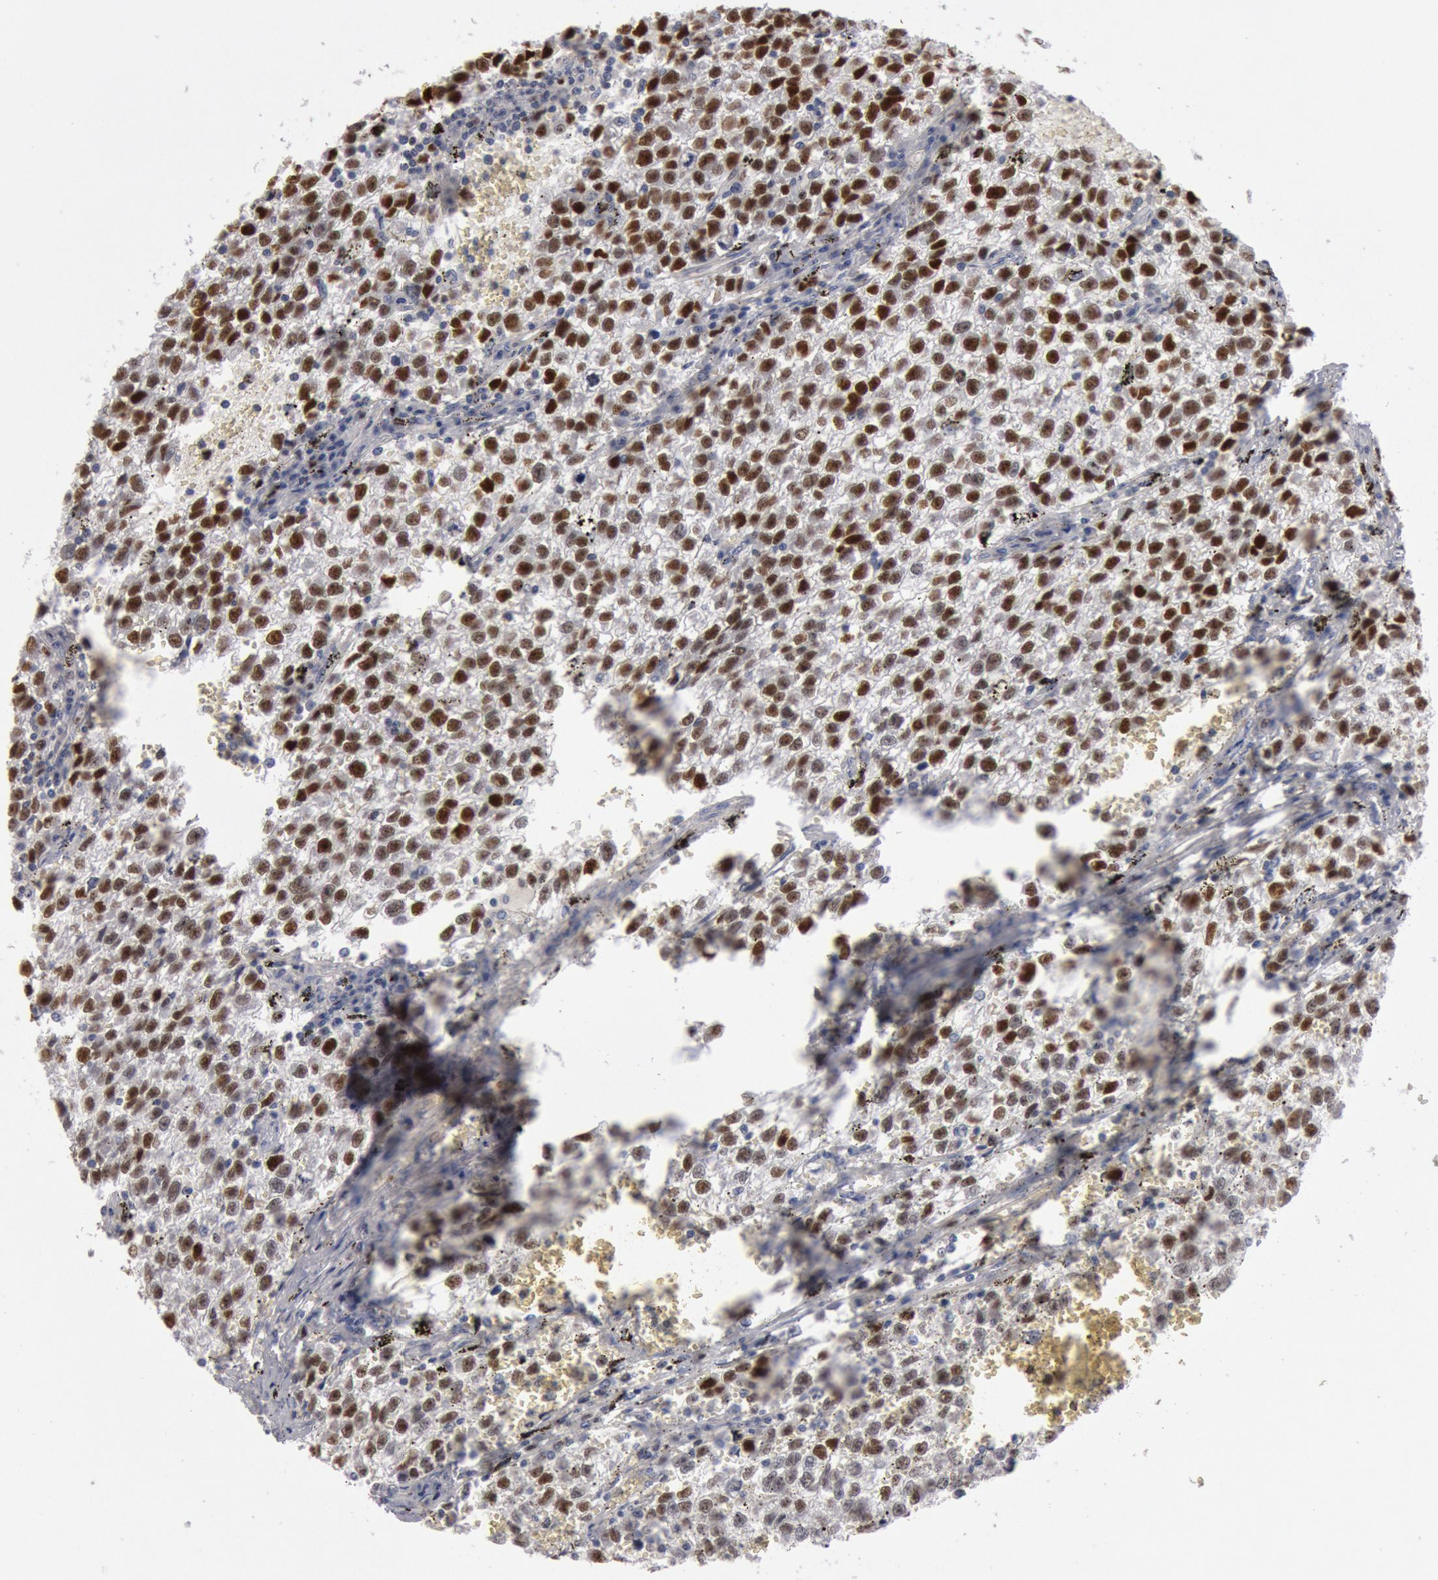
{"staining": {"intensity": "strong", "quantity": ">75%", "location": "nuclear"}, "tissue": "testis cancer", "cell_type": "Tumor cells", "image_type": "cancer", "snomed": [{"axis": "morphology", "description": "Seminoma, NOS"}, {"axis": "topography", "description": "Testis"}], "caption": "Tumor cells exhibit strong nuclear staining in about >75% of cells in testis cancer (seminoma).", "gene": "WDHD1", "patient": {"sex": "male", "age": 35}}